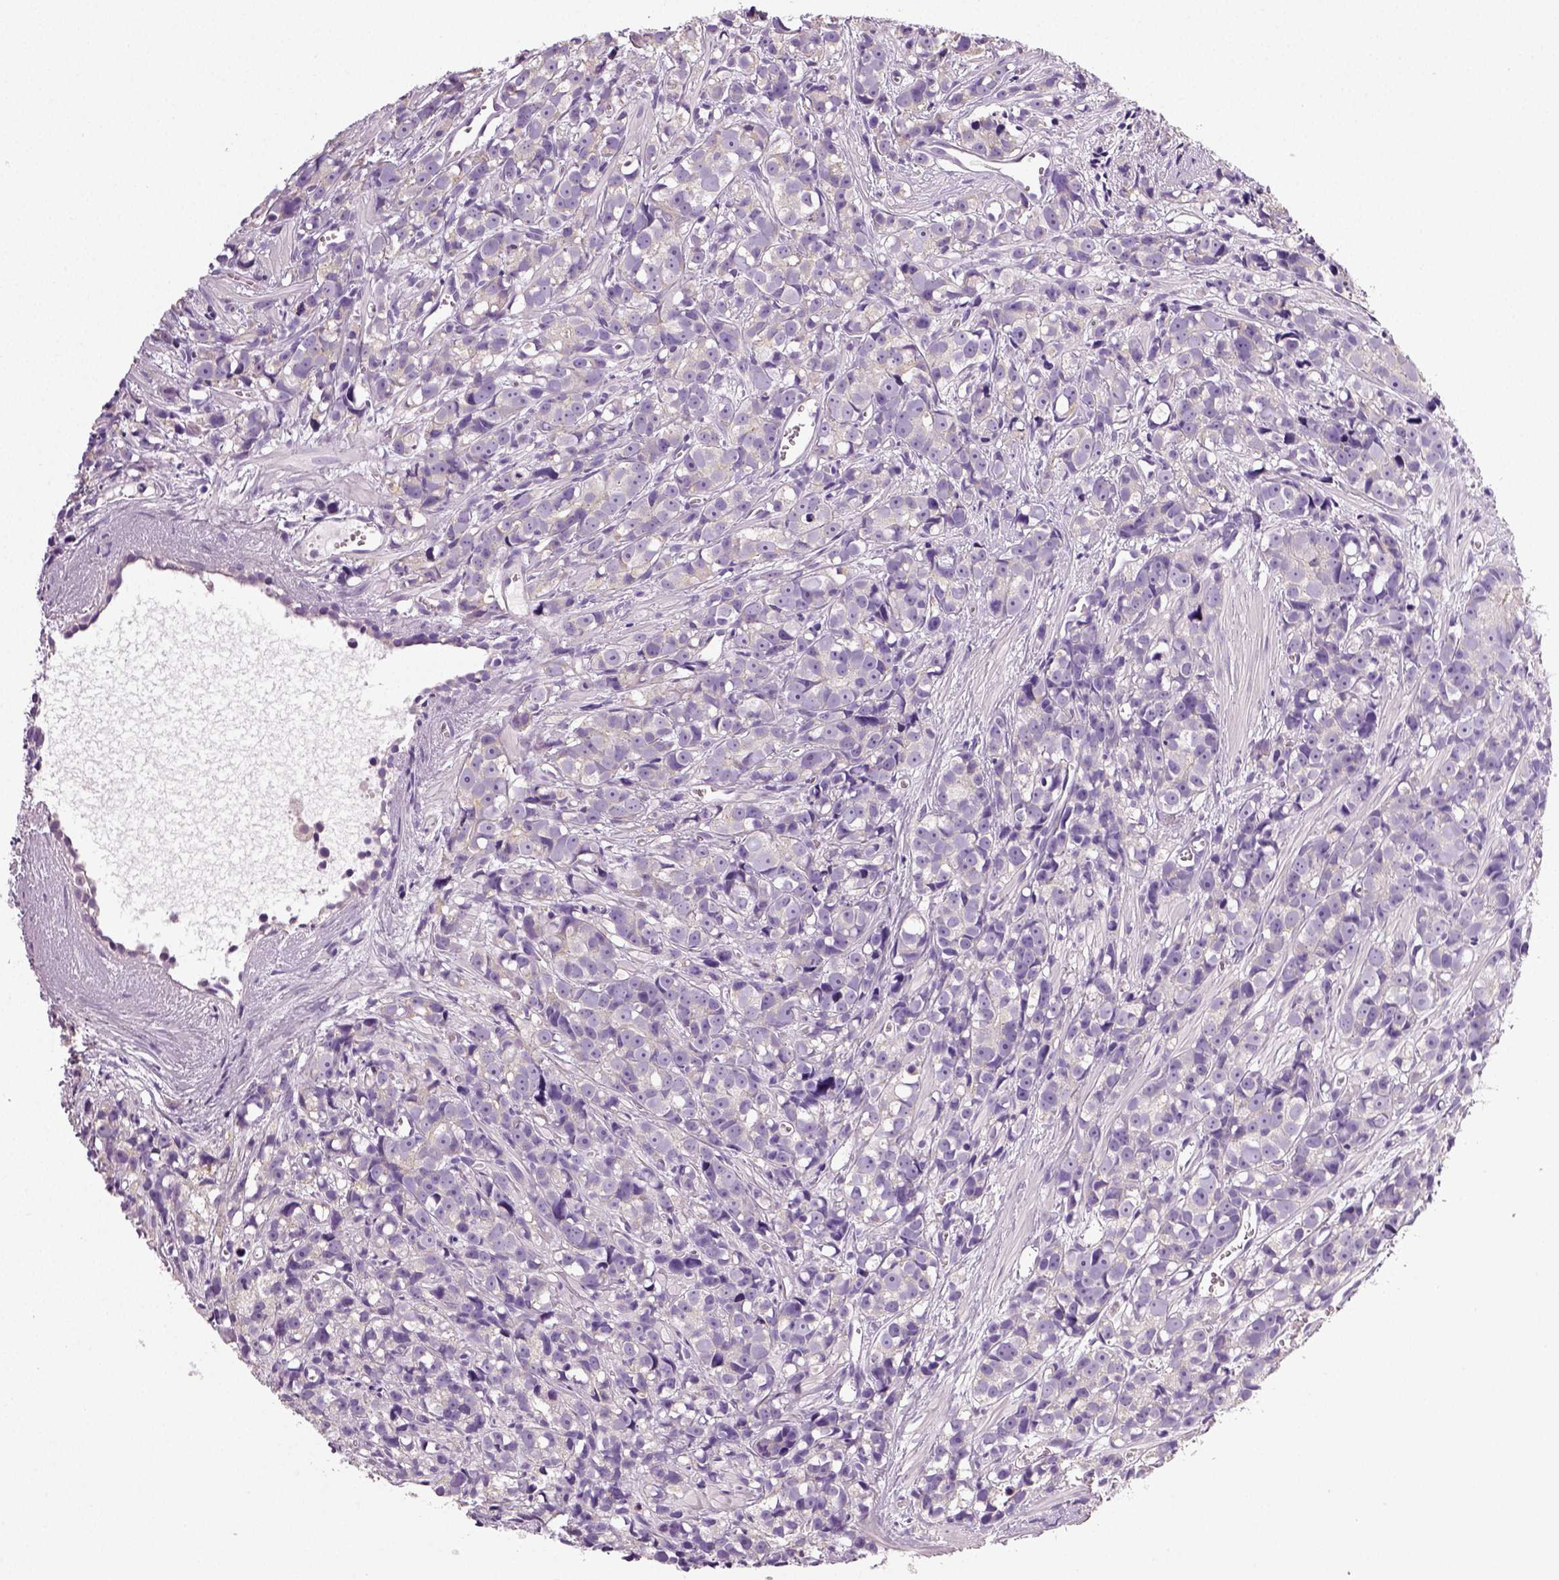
{"staining": {"intensity": "negative", "quantity": "none", "location": "none"}, "tissue": "prostate cancer", "cell_type": "Tumor cells", "image_type": "cancer", "snomed": [{"axis": "morphology", "description": "Adenocarcinoma, High grade"}, {"axis": "topography", "description": "Prostate"}], "caption": "A high-resolution histopathology image shows IHC staining of prostate cancer, which demonstrates no significant positivity in tumor cells.", "gene": "NECAB2", "patient": {"sex": "male", "age": 77}}